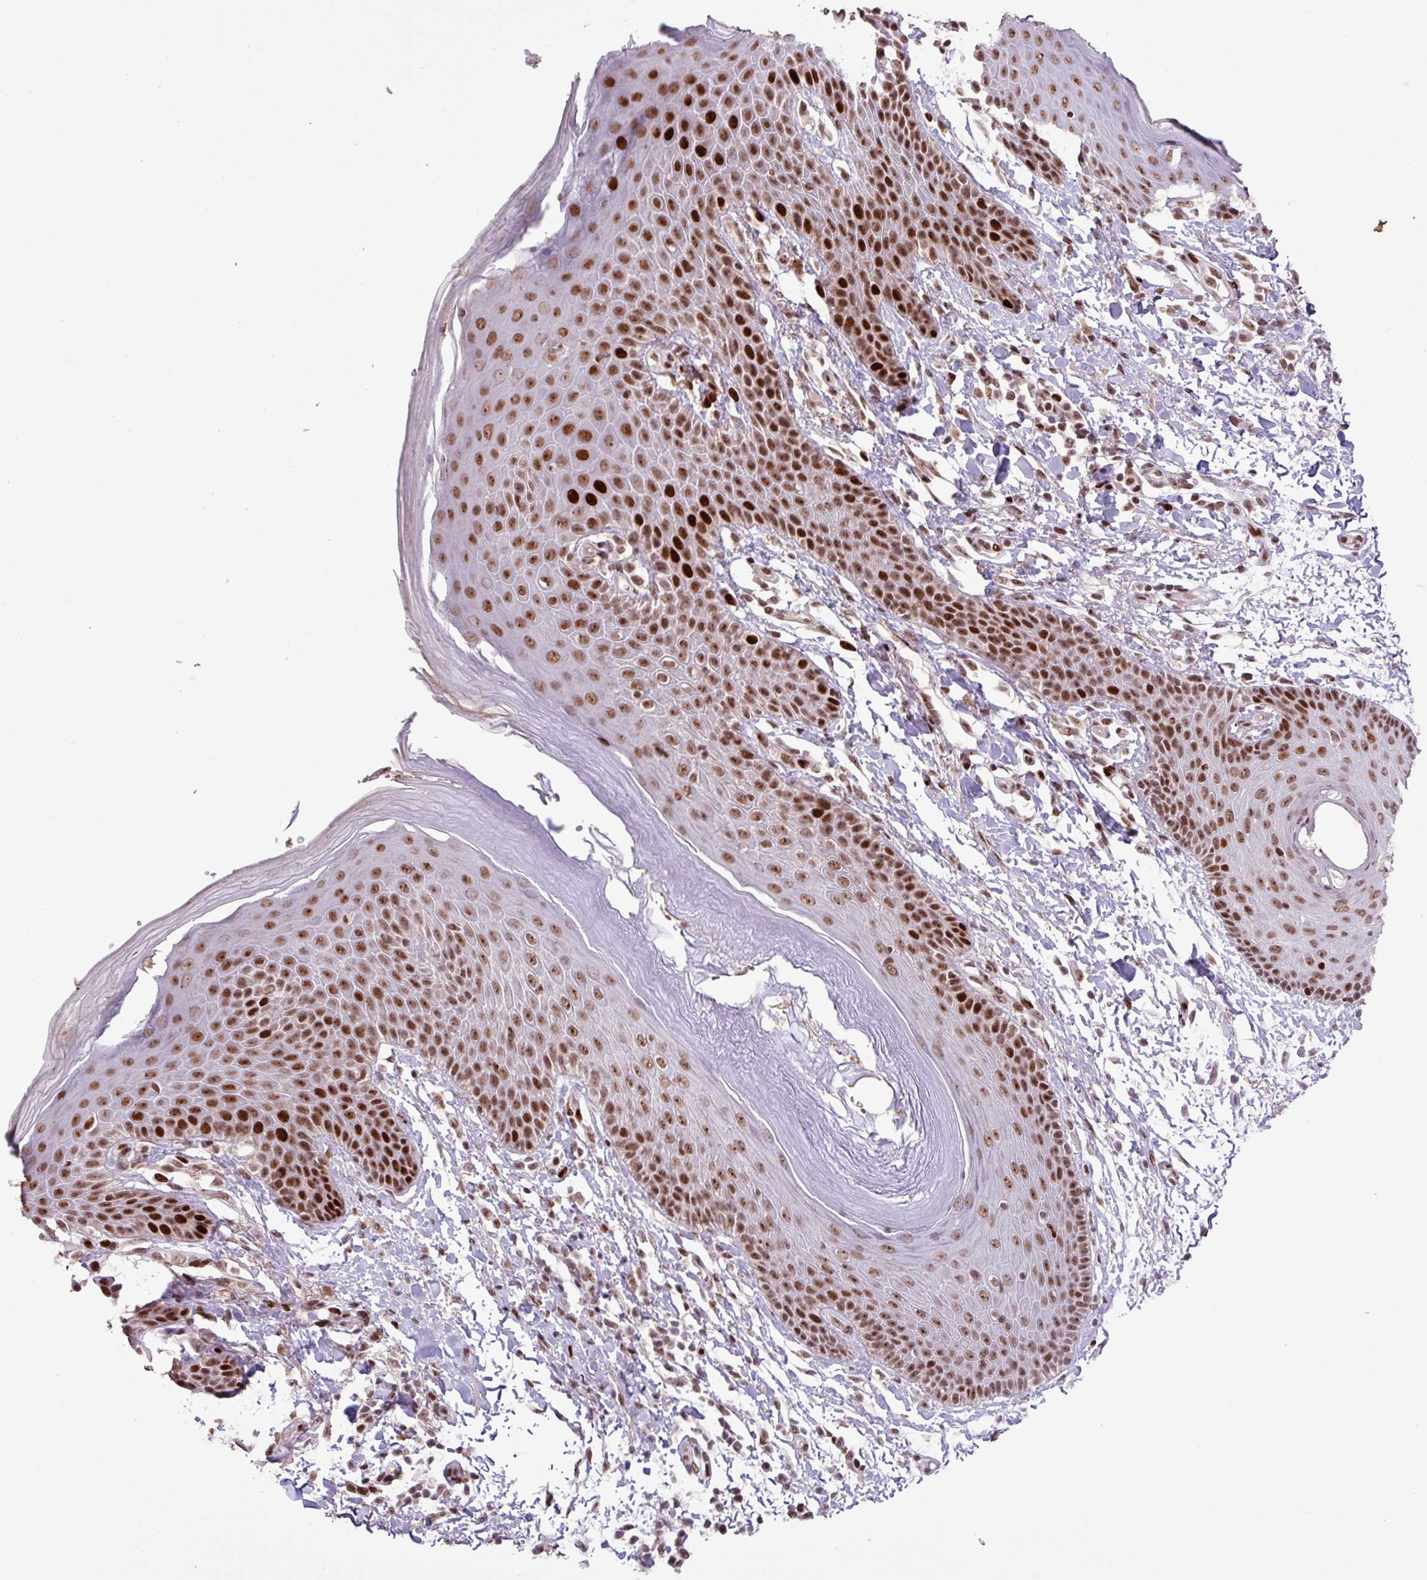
{"staining": {"intensity": "strong", "quantity": ">75%", "location": "nuclear"}, "tissue": "skin", "cell_type": "Epidermal cells", "image_type": "normal", "snomed": [{"axis": "morphology", "description": "Normal tissue, NOS"}, {"axis": "topography", "description": "Peripheral nerve tissue"}], "caption": "An immunohistochemistry image of unremarkable tissue is shown. Protein staining in brown shows strong nuclear positivity in skin within epidermal cells. (DAB (3,3'-diaminobenzidine) = brown stain, brightfield microscopy at high magnification).", "gene": "ZNF709", "patient": {"sex": "male", "age": 51}}